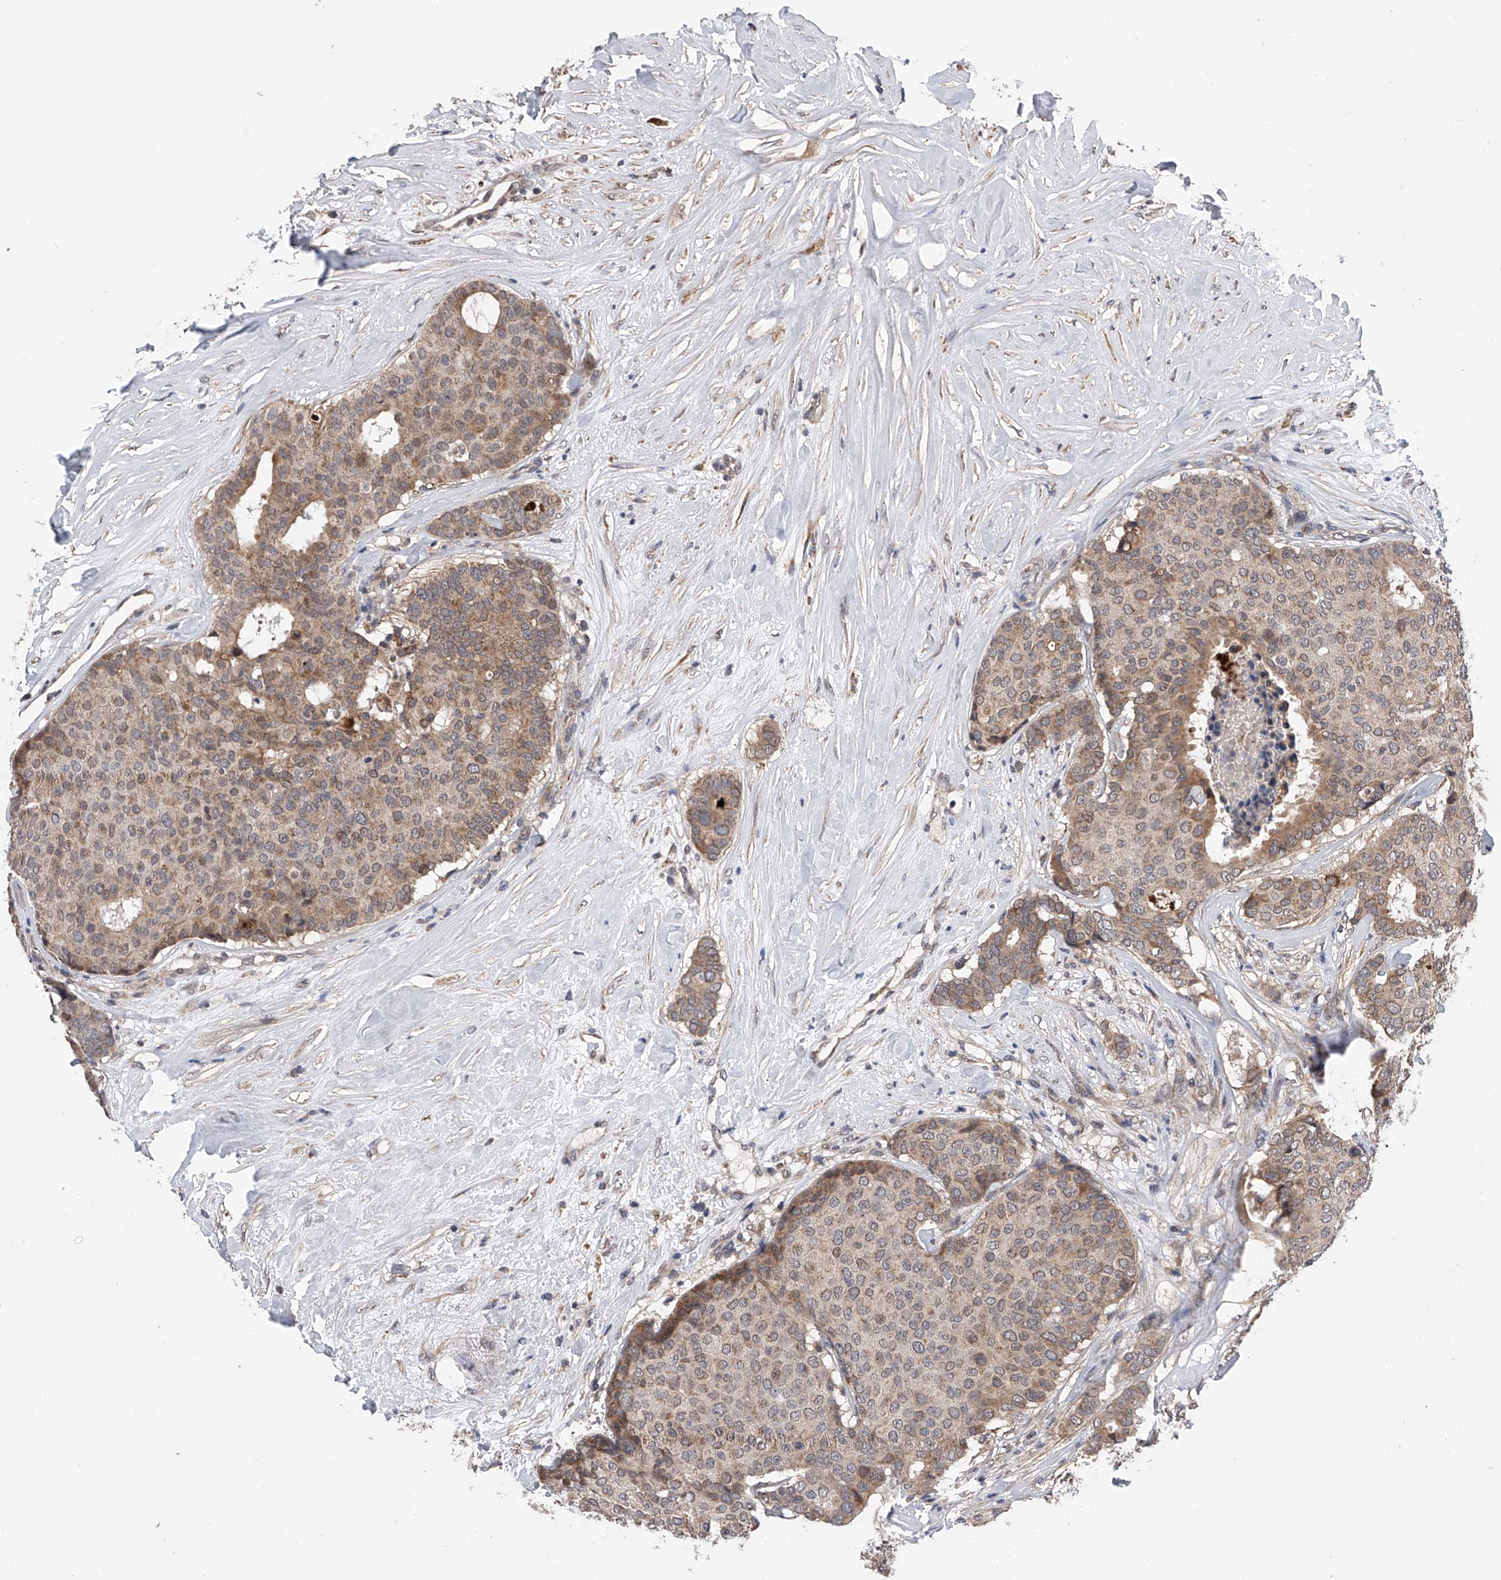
{"staining": {"intensity": "moderate", "quantity": "25%-75%", "location": "cytoplasmic/membranous"}, "tissue": "breast cancer", "cell_type": "Tumor cells", "image_type": "cancer", "snomed": [{"axis": "morphology", "description": "Duct carcinoma"}, {"axis": "topography", "description": "Breast"}], "caption": "Moderate cytoplasmic/membranous staining for a protein is identified in approximately 25%-75% of tumor cells of breast infiltrating ductal carcinoma using immunohistochemistry.", "gene": "SPOCK1", "patient": {"sex": "female", "age": 75}}